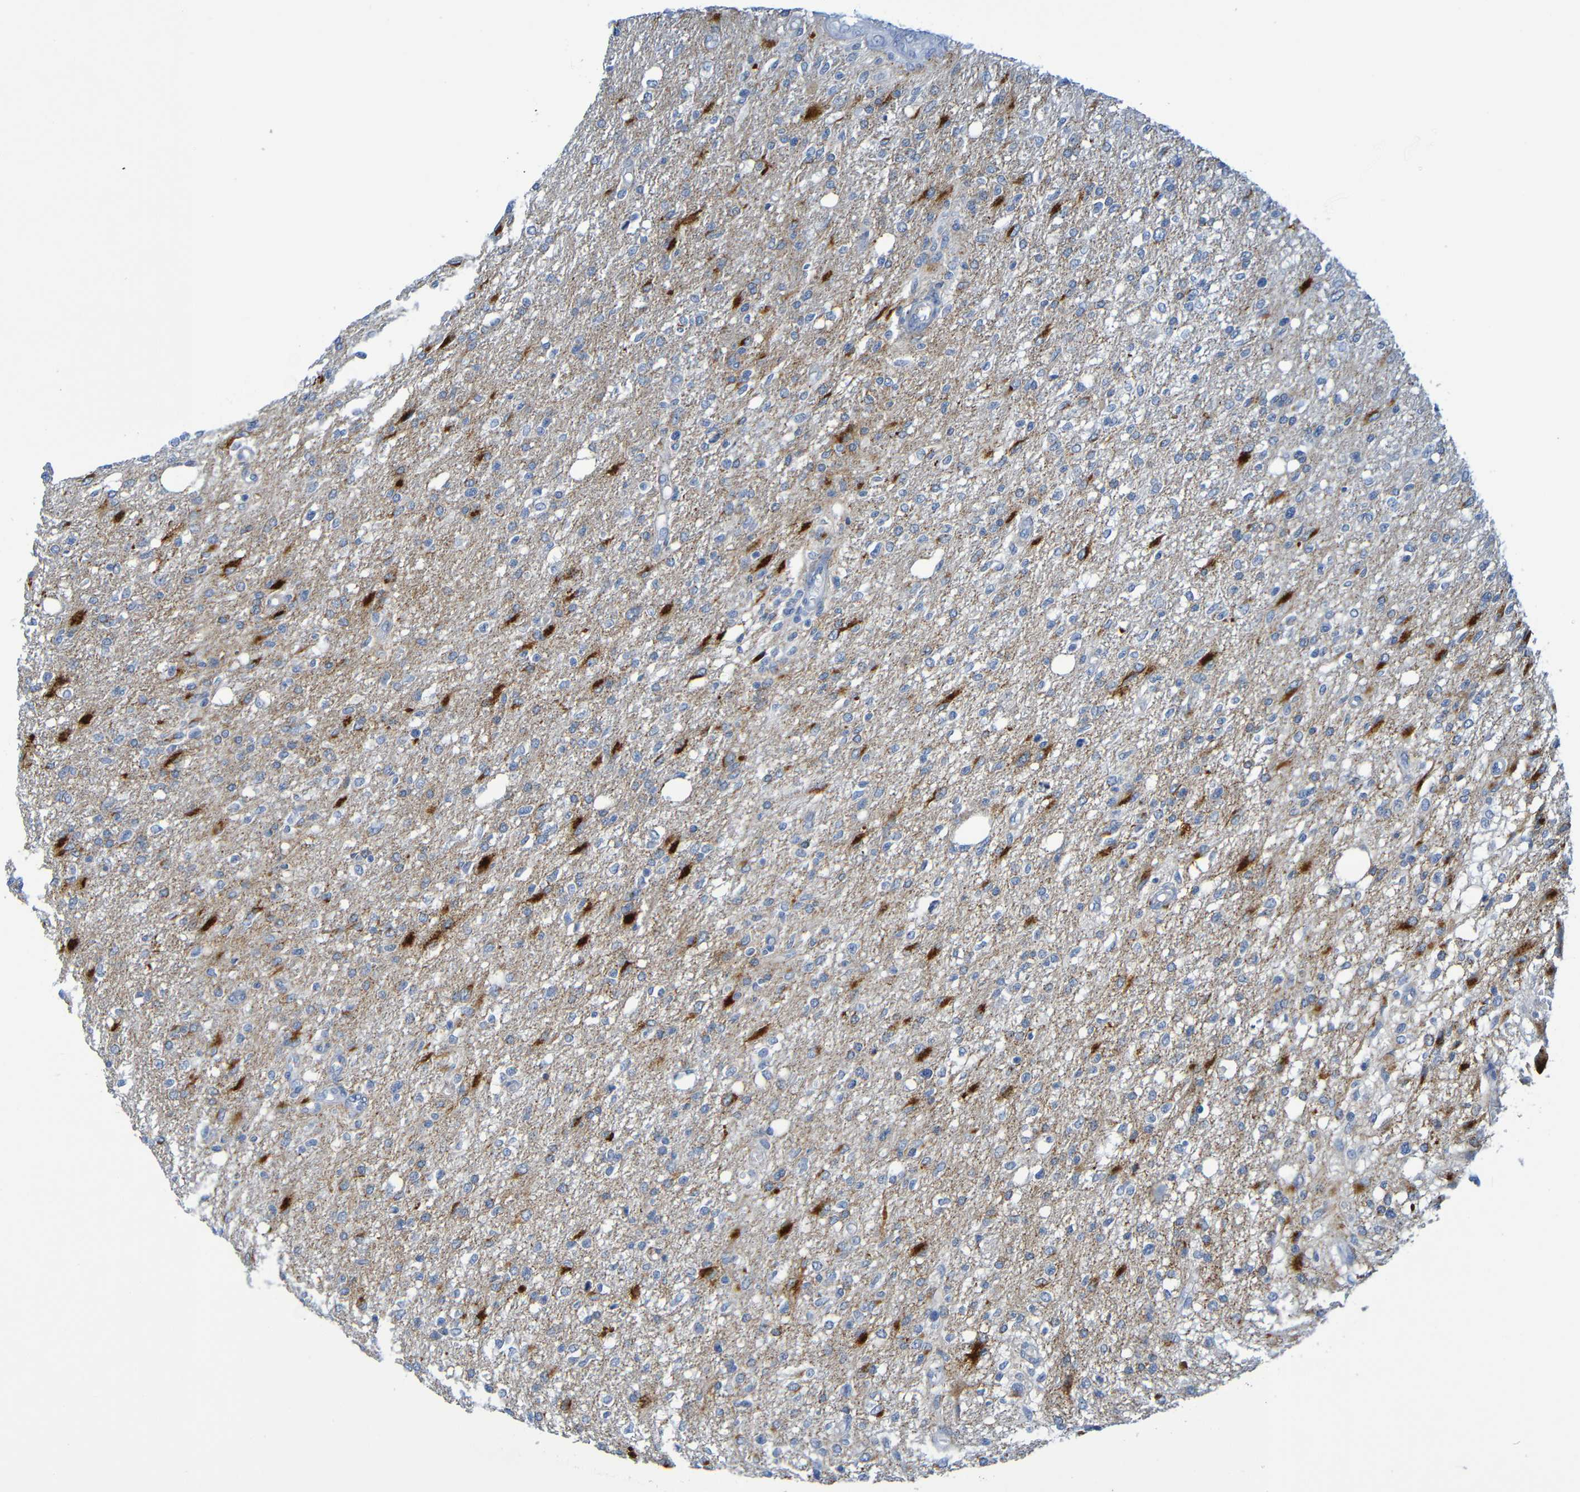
{"staining": {"intensity": "strong", "quantity": "25%-75%", "location": "cytoplasmic/membranous"}, "tissue": "glioma", "cell_type": "Tumor cells", "image_type": "cancer", "snomed": [{"axis": "morphology", "description": "Glioma, malignant, High grade"}, {"axis": "topography", "description": "Cerebral cortex"}], "caption": "Approximately 25%-75% of tumor cells in glioma reveal strong cytoplasmic/membranous protein positivity as visualized by brown immunohistochemical staining.", "gene": "IL10", "patient": {"sex": "male", "age": 76}}